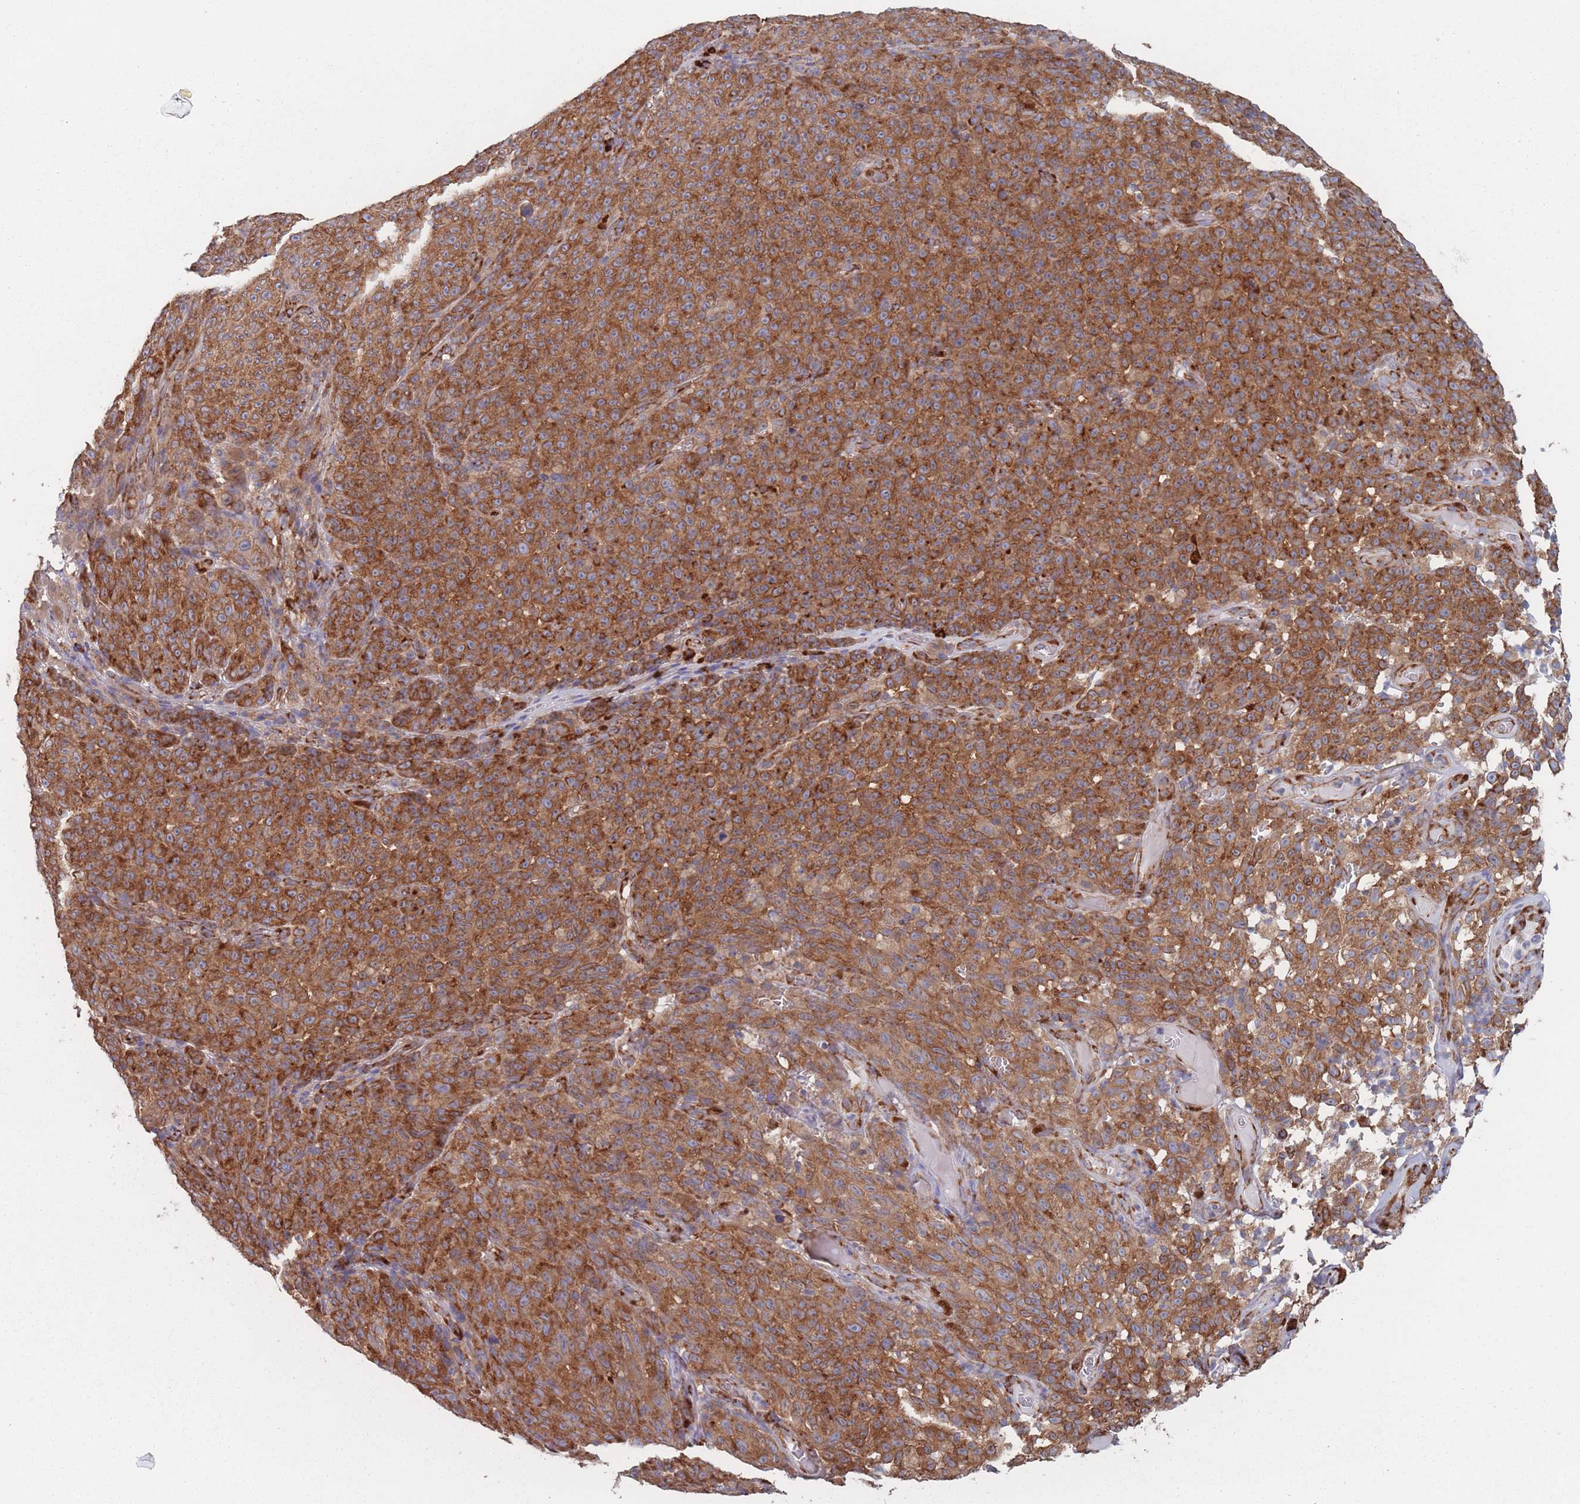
{"staining": {"intensity": "moderate", "quantity": ">75%", "location": "cytoplasmic/membranous"}, "tissue": "melanoma", "cell_type": "Tumor cells", "image_type": "cancer", "snomed": [{"axis": "morphology", "description": "Malignant melanoma, NOS"}, {"axis": "topography", "description": "Skin"}], "caption": "Melanoma stained for a protein shows moderate cytoplasmic/membranous positivity in tumor cells.", "gene": "EEF1B2", "patient": {"sex": "female", "age": 82}}